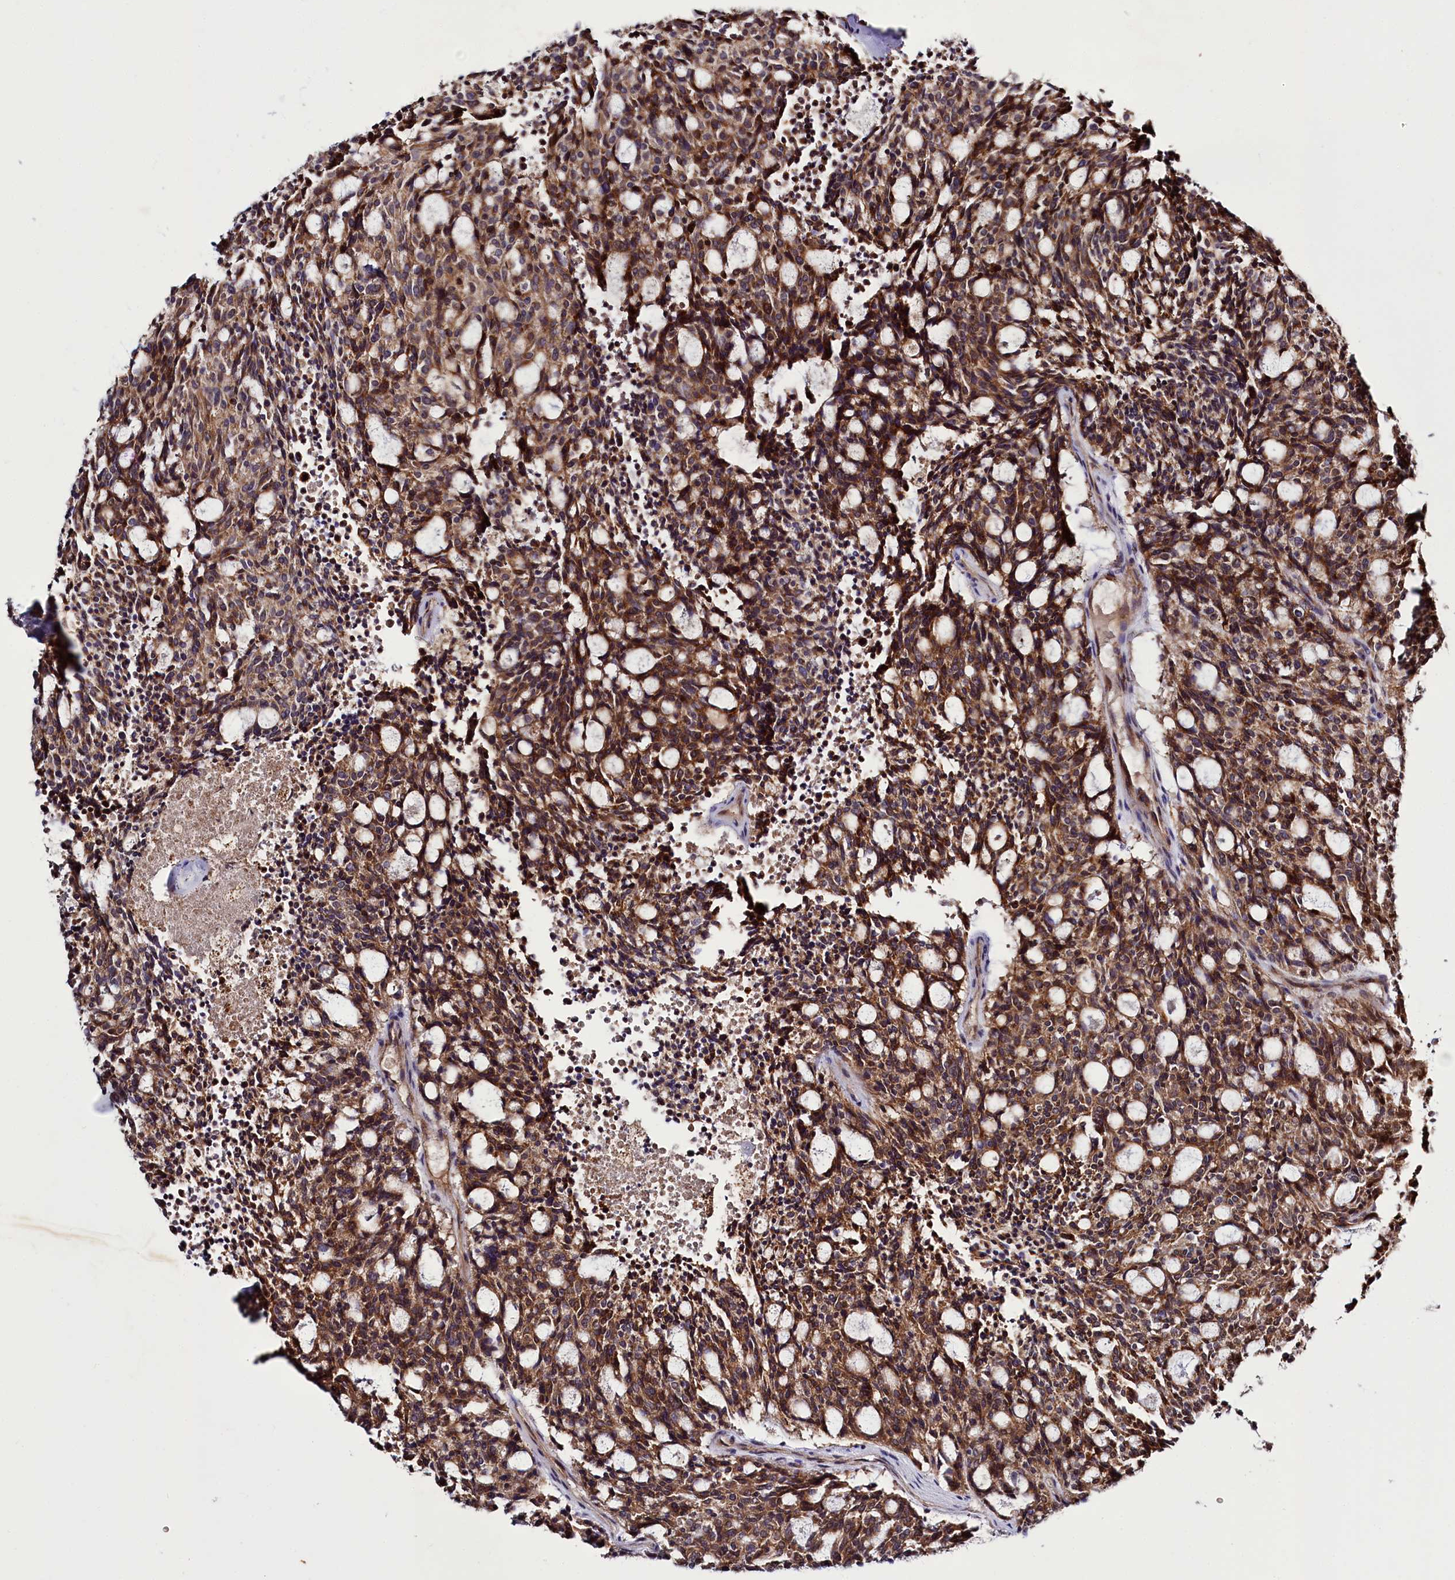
{"staining": {"intensity": "moderate", "quantity": ">75%", "location": "cytoplasmic/membranous"}, "tissue": "carcinoid", "cell_type": "Tumor cells", "image_type": "cancer", "snomed": [{"axis": "morphology", "description": "Carcinoid, malignant, NOS"}, {"axis": "topography", "description": "Pancreas"}], "caption": "DAB (3,3'-diaminobenzidine) immunohistochemical staining of malignant carcinoid displays moderate cytoplasmic/membranous protein expression in about >75% of tumor cells.", "gene": "DYNC2H1", "patient": {"sex": "female", "age": 54}}